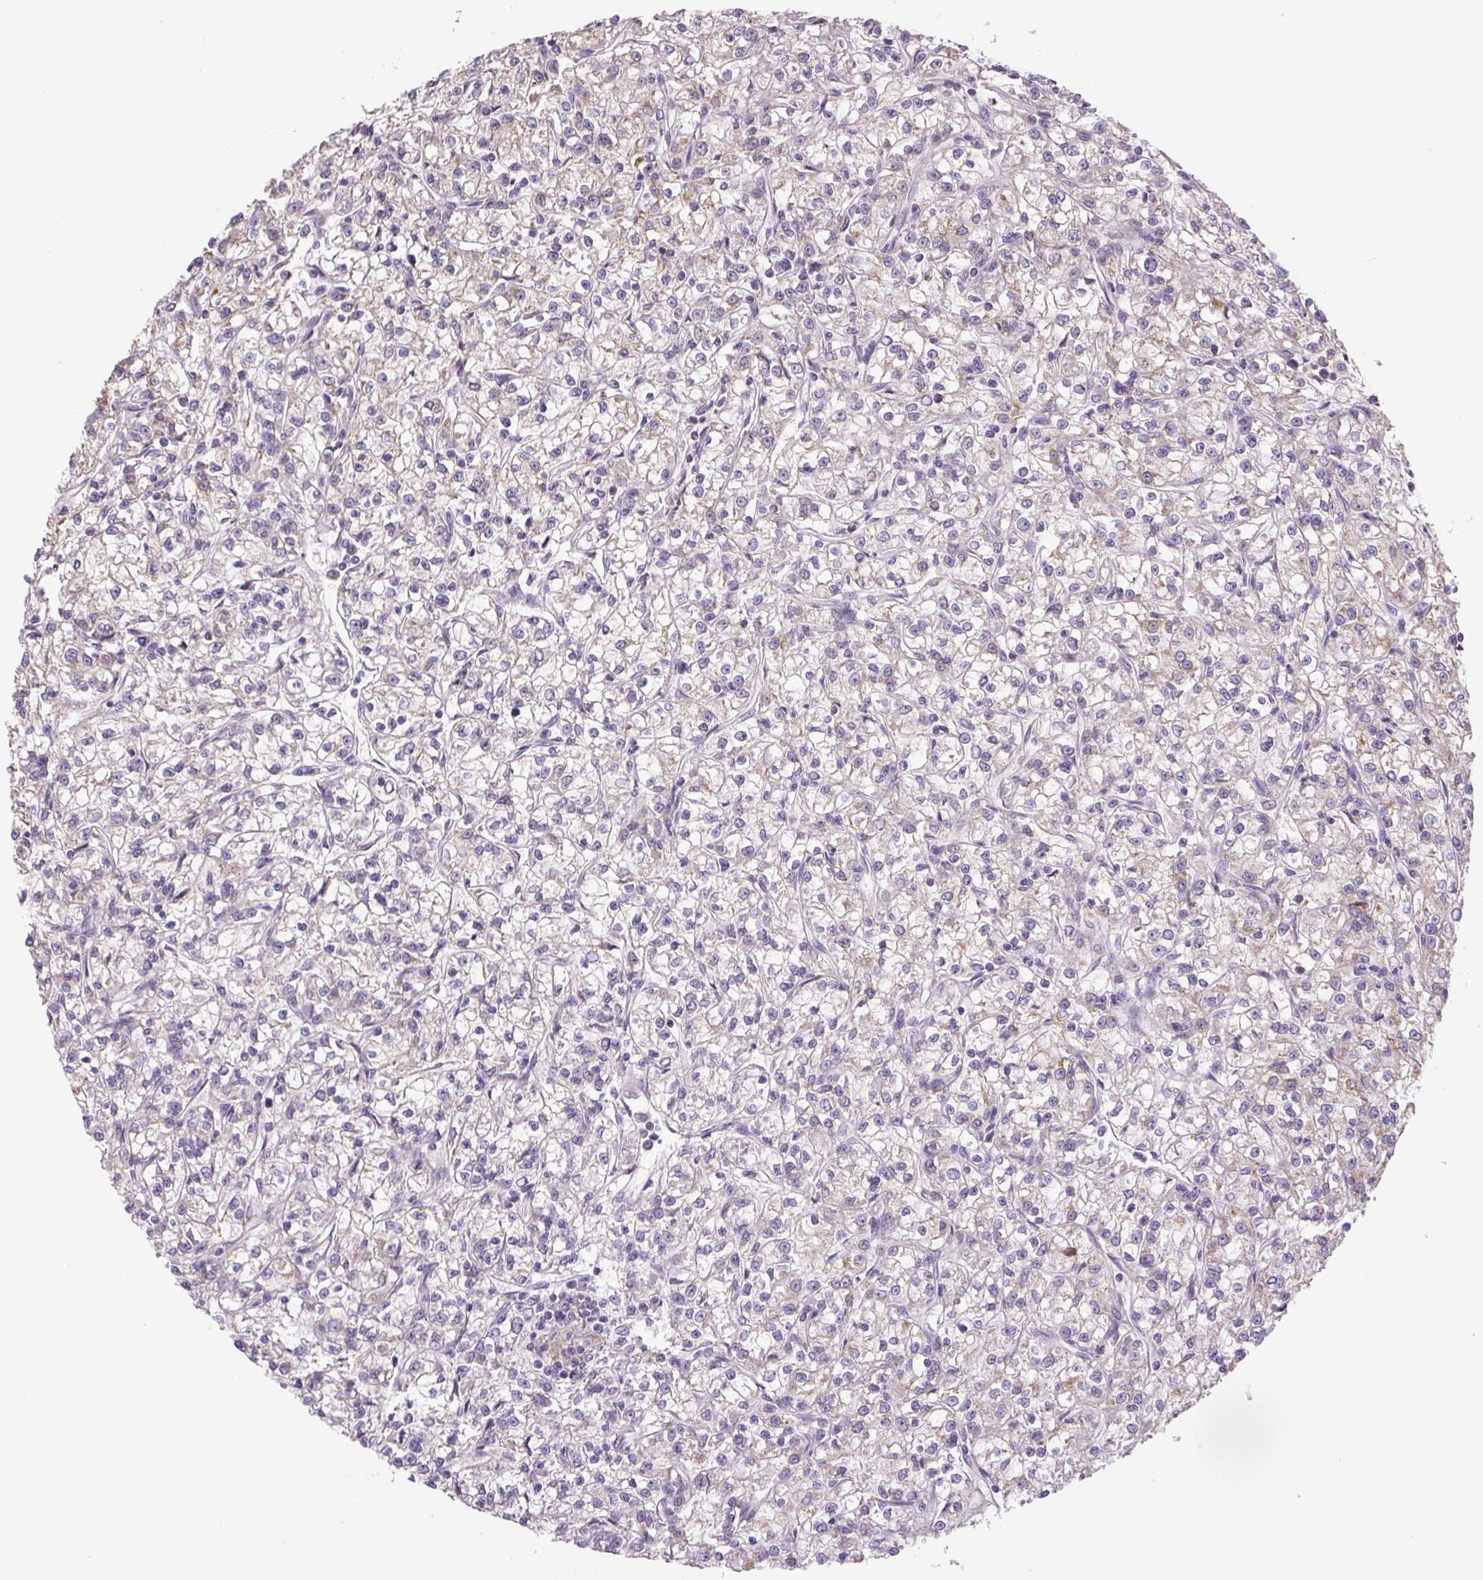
{"staining": {"intensity": "moderate", "quantity": "<25%", "location": "cytoplasmic/membranous"}, "tissue": "renal cancer", "cell_type": "Tumor cells", "image_type": "cancer", "snomed": [{"axis": "morphology", "description": "Adenocarcinoma, NOS"}, {"axis": "topography", "description": "Kidney"}], "caption": "The image displays a brown stain indicating the presence of a protein in the cytoplasmic/membranous of tumor cells in adenocarcinoma (renal). (Stains: DAB (3,3'-diaminobenzidine) in brown, nuclei in blue, Microscopy: brightfield microscopy at high magnification).", "gene": "SGF29", "patient": {"sex": "female", "age": 59}}